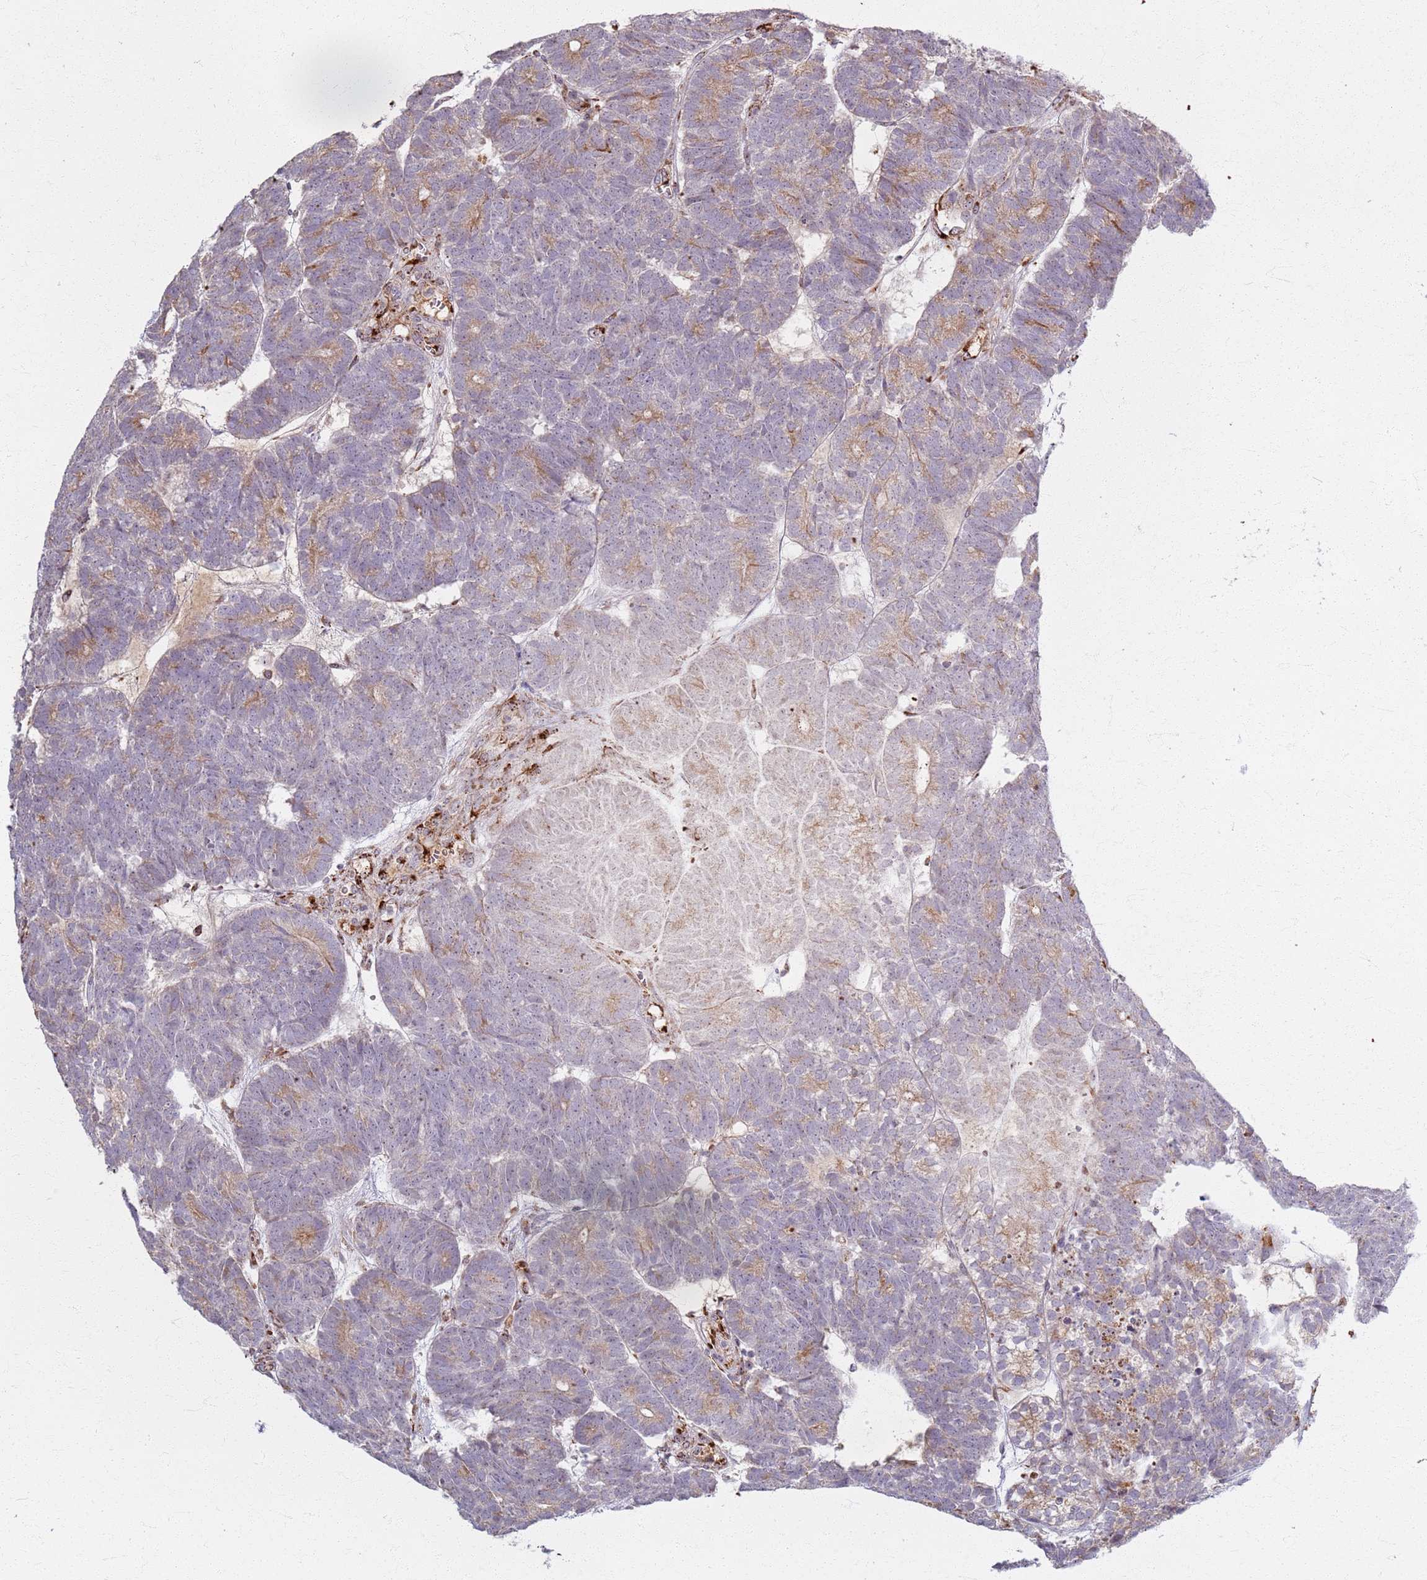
{"staining": {"intensity": "weak", "quantity": "<25%", "location": "cytoplasmic/membranous"}, "tissue": "head and neck cancer", "cell_type": "Tumor cells", "image_type": "cancer", "snomed": [{"axis": "morphology", "description": "Adenocarcinoma, NOS"}, {"axis": "topography", "description": "Head-Neck"}], "caption": "Immunohistochemical staining of adenocarcinoma (head and neck) exhibits no significant positivity in tumor cells. Nuclei are stained in blue.", "gene": "KRI1", "patient": {"sex": "female", "age": 81}}